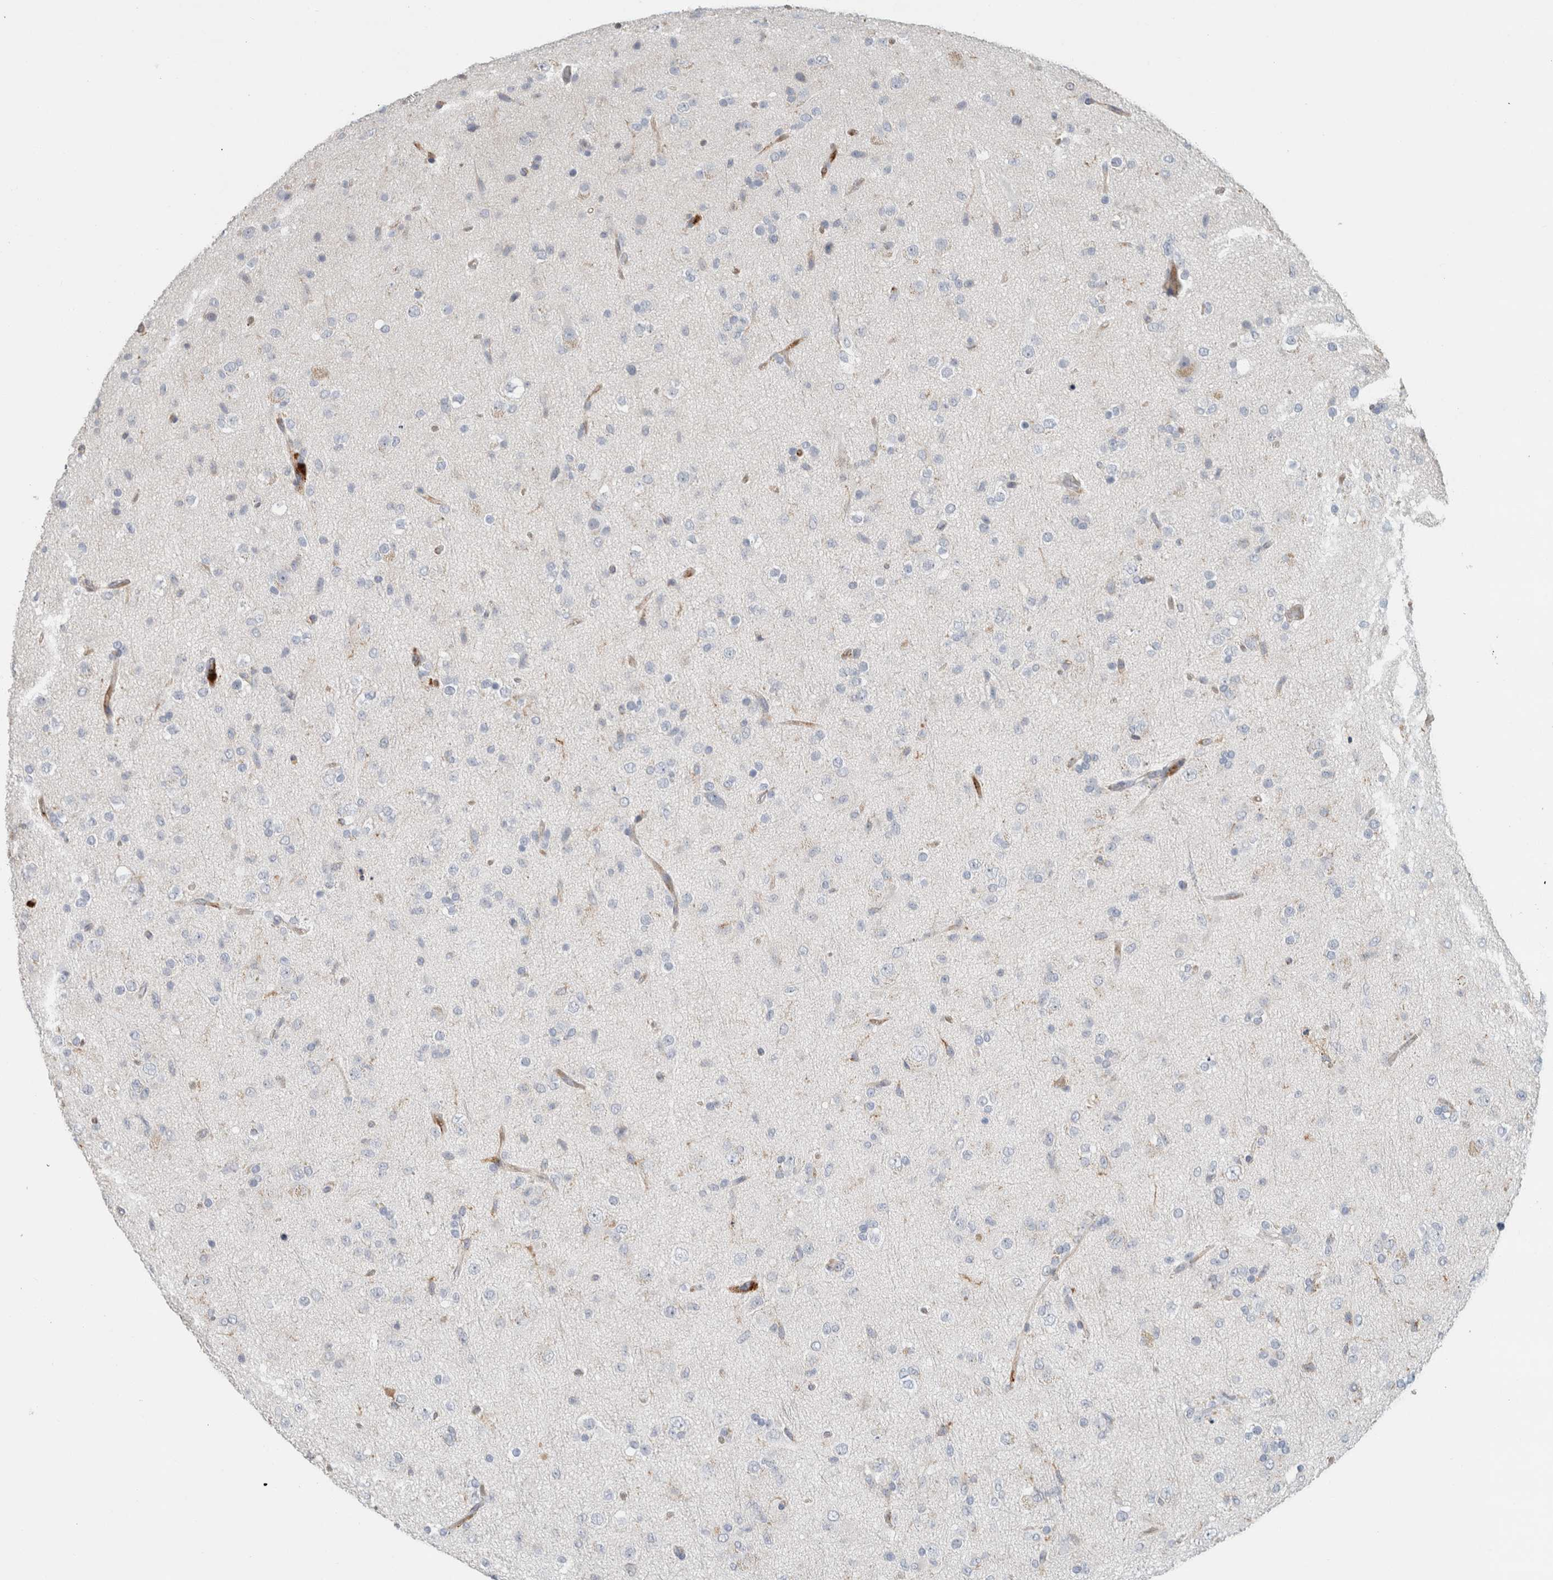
{"staining": {"intensity": "negative", "quantity": "none", "location": "none"}, "tissue": "glioma", "cell_type": "Tumor cells", "image_type": "cancer", "snomed": [{"axis": "morphology", "description": "Glioma, malignant, Low grade"}, {"axis": "topography", "description": "Brain"}], "caption": "Tumor cells show no significant protein positivity in low-grade glioma (malignant).", "gene": "LY86", "patient": {"sex": "male", "age": 65}}